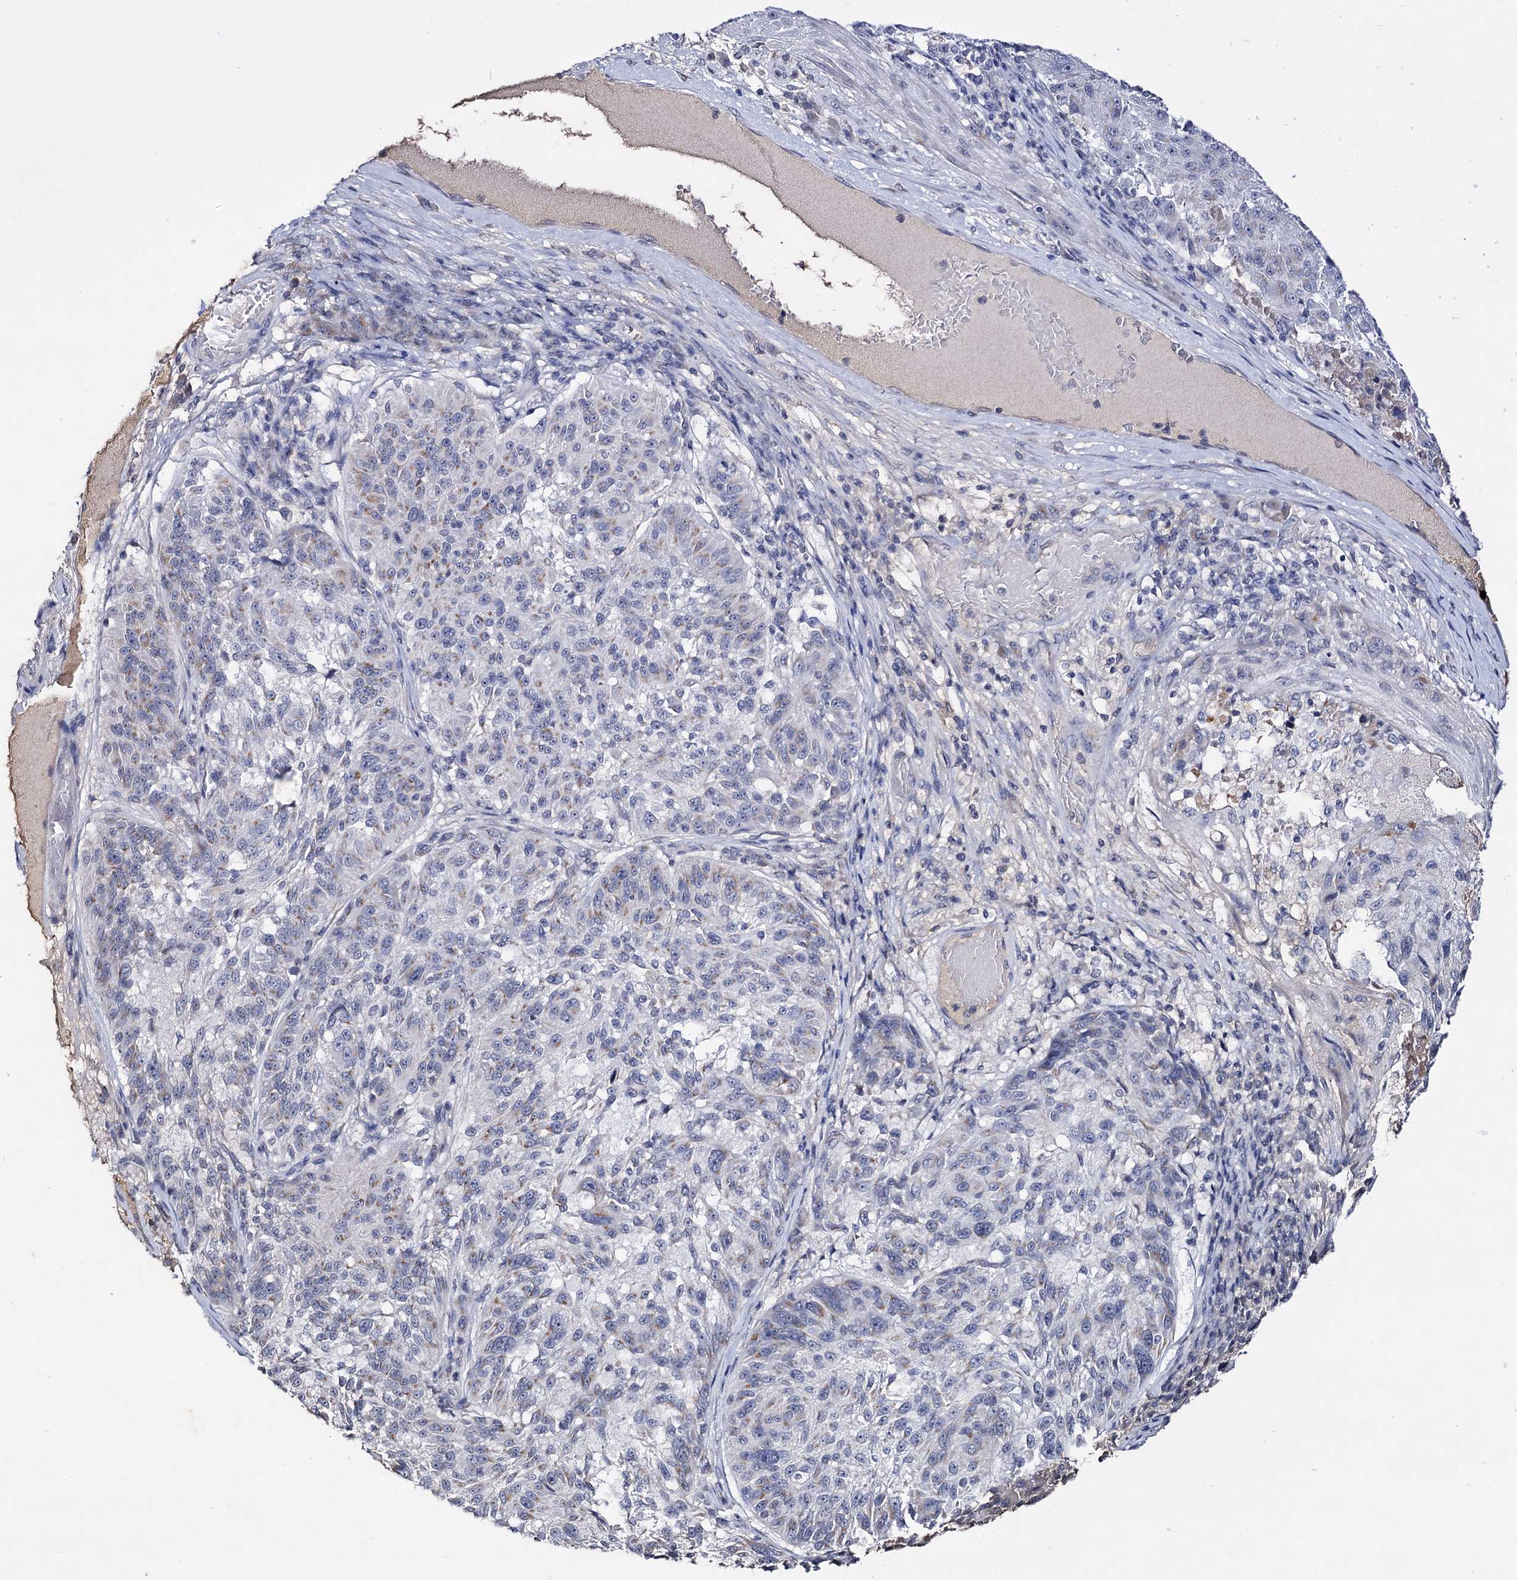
{"staining": {"intensity": "moderate", "quantity": "<25%", "location": "cytoplasmic/membranous"}, "tissue": "melanoma", "cell_type": "Tumor cells", "image_type": "cancer", "snomed": [{"axis": "morphology", "description": "Malignant melanoma, NOS"}, {"axis": "topography", "description": "Skin"}], "caption": "The immunohistochemical stain highlights moderate cytoplasmic/membranous staining in tumor cells of melanoma tissue.", "gene": "PLIN1", "patient": {"sex": "male", "age": 53}}